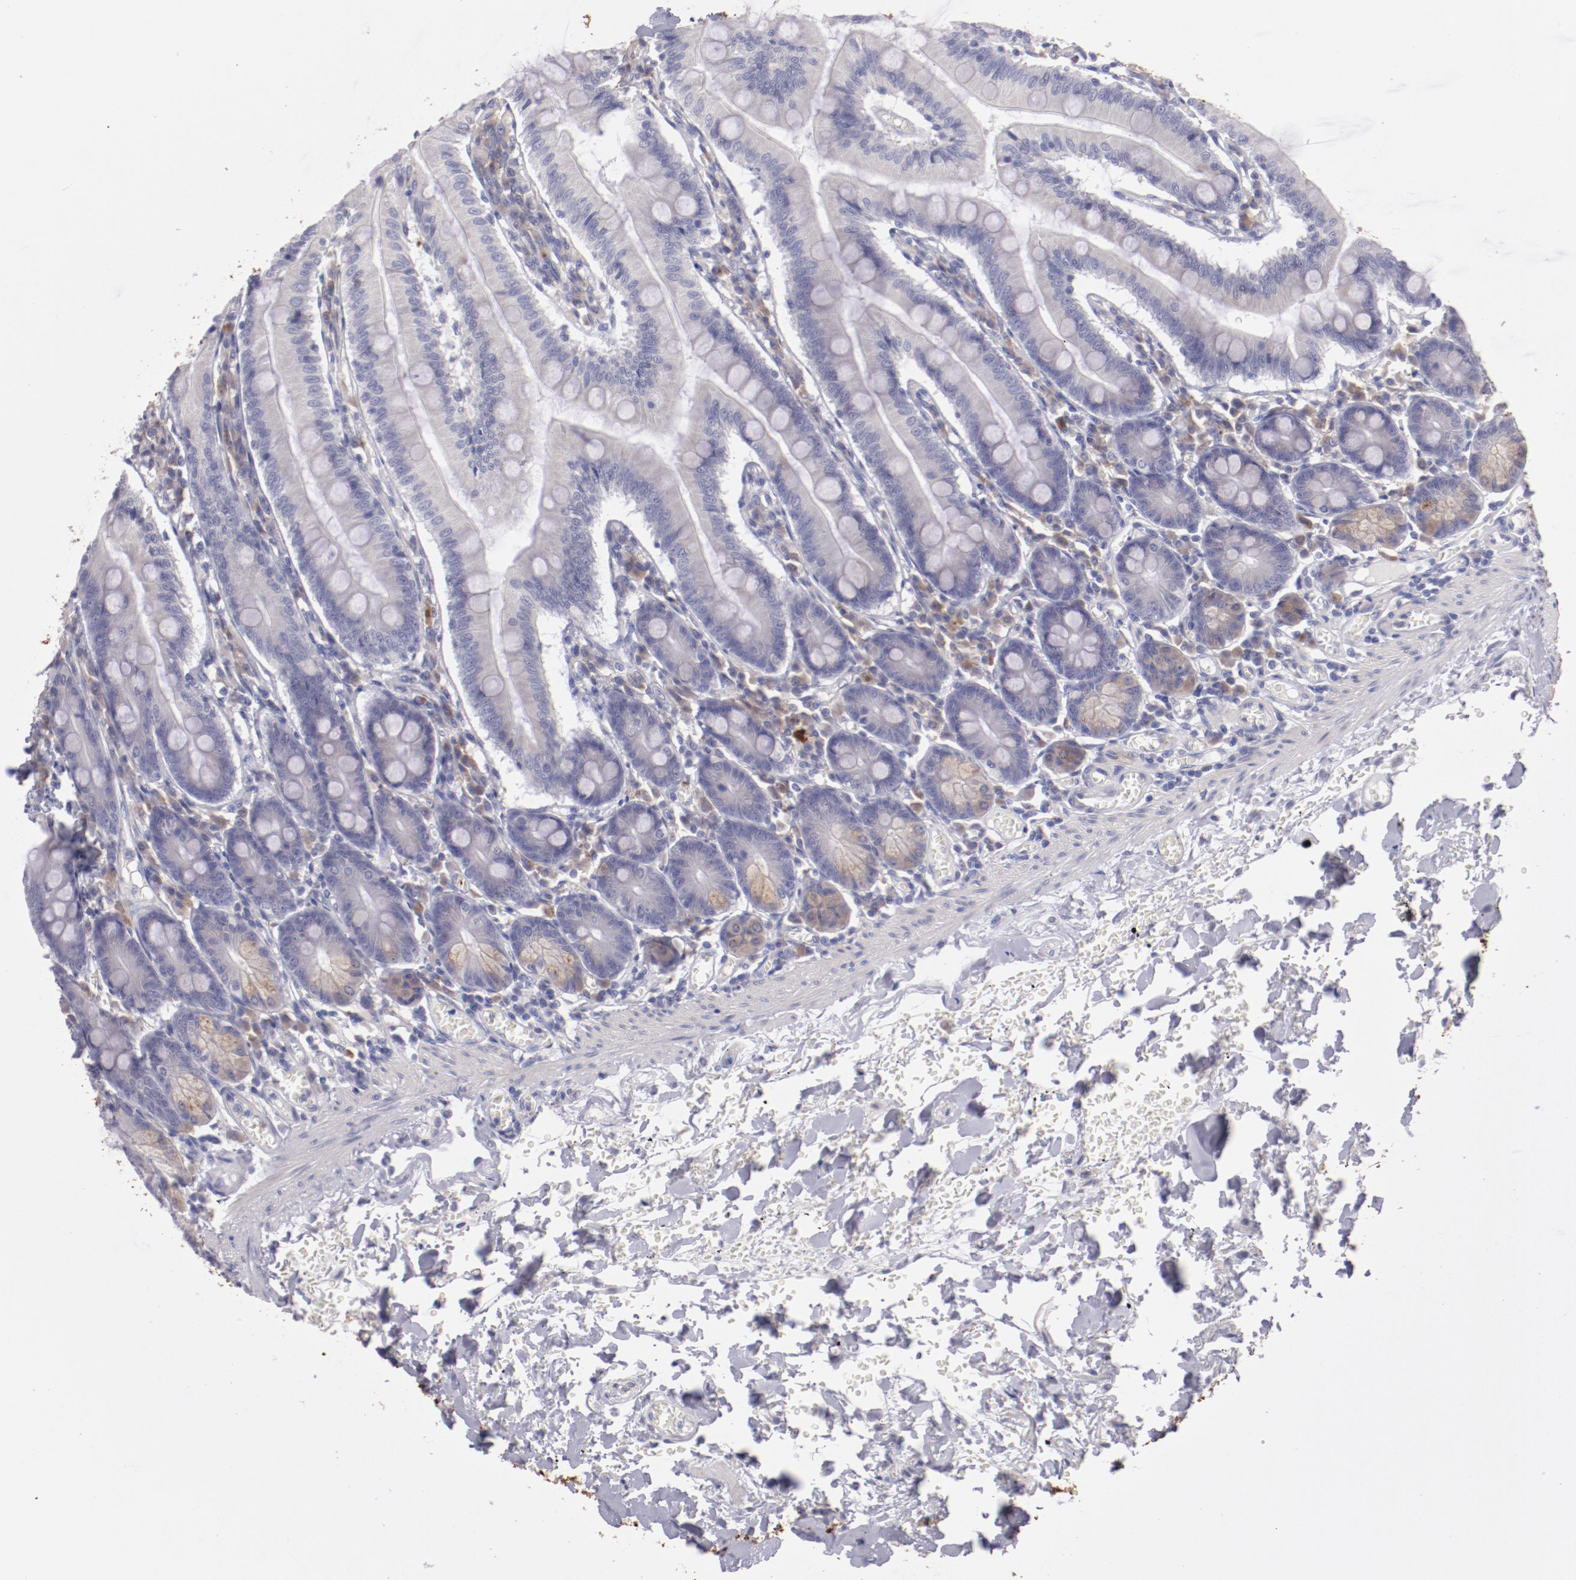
{"staining": {"intensity": "strong", "quantity": ">75%", "location": "cytoplasmic/membranous"}, "tissue": "small intestine", "cell_type": "Glandular cells", "image_type": "normal", "snomed": [{"axis": "morphology", "description": "Normal tissue, NOS"}, {"axis": "topography", "description": "Small intestine"}], "caption": "Glandular cells show high levels of strong cytoplasmic/membranous expression in approximately >75% of cells in normal small intestine.", "gene": "TRAF3", "patient": {"sex": "male", "age": 71}}